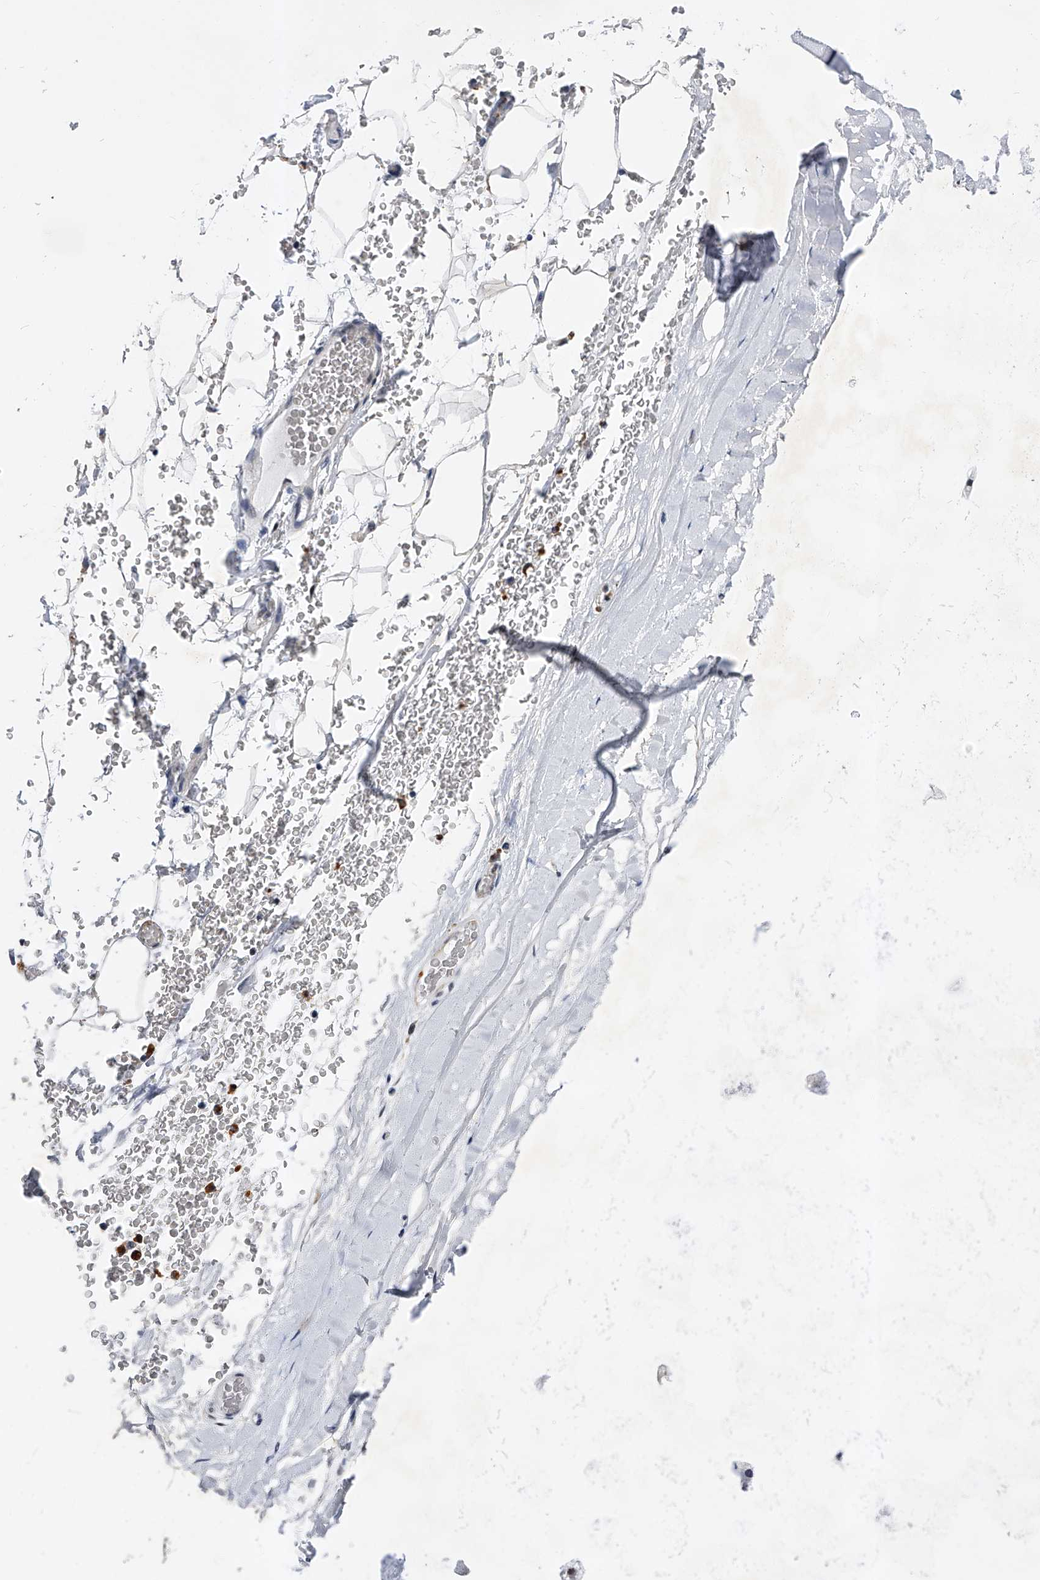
{"staining": {"intensity": "negative", "quantity": "none", "location": "none"}, "tissue": "adipose tissue", "cell_type": "Adipocytes", "image_type": "normal", "snomed": [{"axis": "morphology", "description": "Normal tissue, NOS"}, {"axis": "topography", "description": "Bronchus"}], "caption": "This image is of benign adipose tissue stained with immunohistochemistry to label a protein in brown with the nuclei are counter-stained blue. There is no positivity in adipocytes.", "gene": "TESK2", "patient": {"sex": "male", "age": 66}}